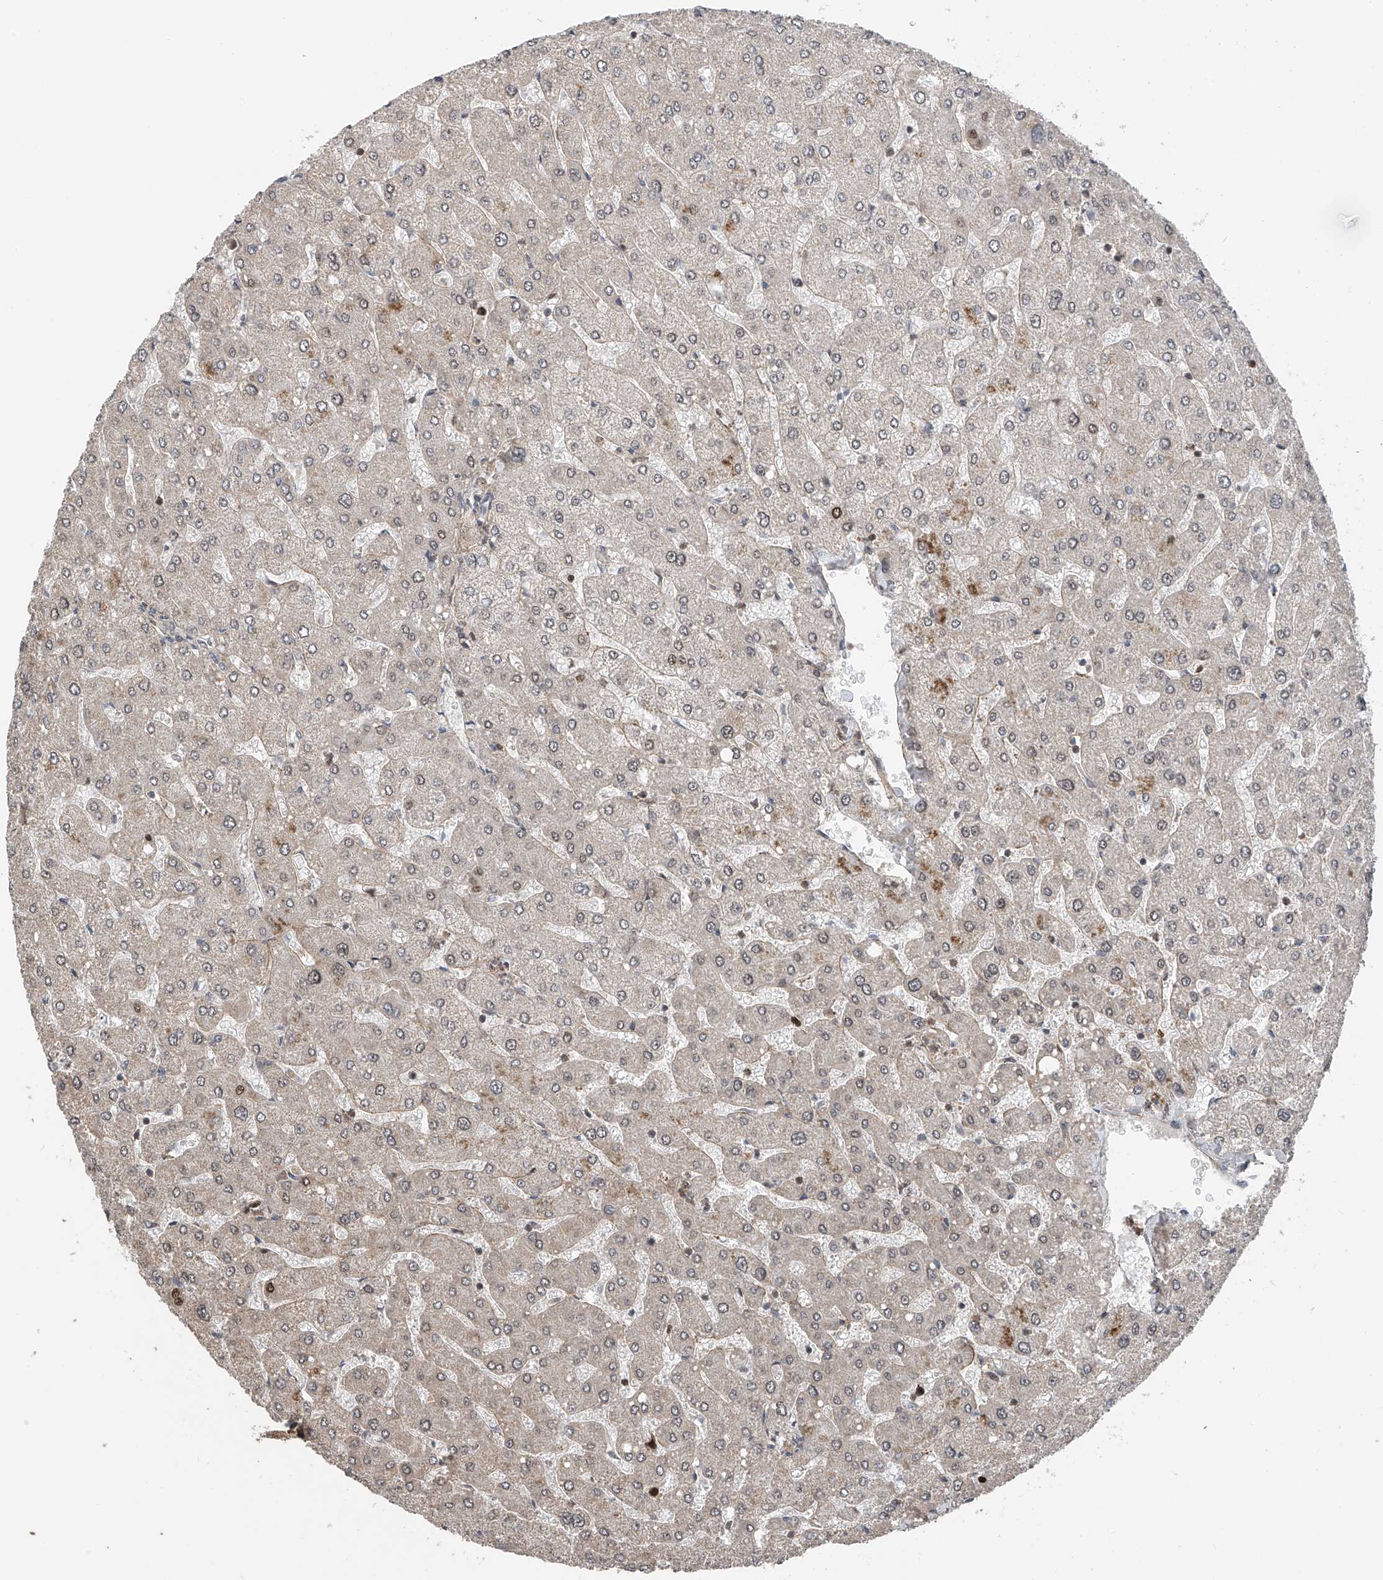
{"staining": {"intensity": "weak", "quantity": "25%-75%", "location": "cytoplasmic/membranous,nuclear"}, "tissue": "liver", "cell_type": "Hepatocytes", "image_type": "normal", "snomed": [{"axis": "morphology", "description": "Normal tissue, NOS"}, {"axis": "topography", "description": "Liver"}], "caption": "Immunohistochemical staining of unremarkable liver demonstrates weak cytoplasmic/membranous,nuclear protein expression in about 25%-75% of hepatocytes.", "gene": "DNAJC9", "patient": {"sex": "male", "age": 55}}